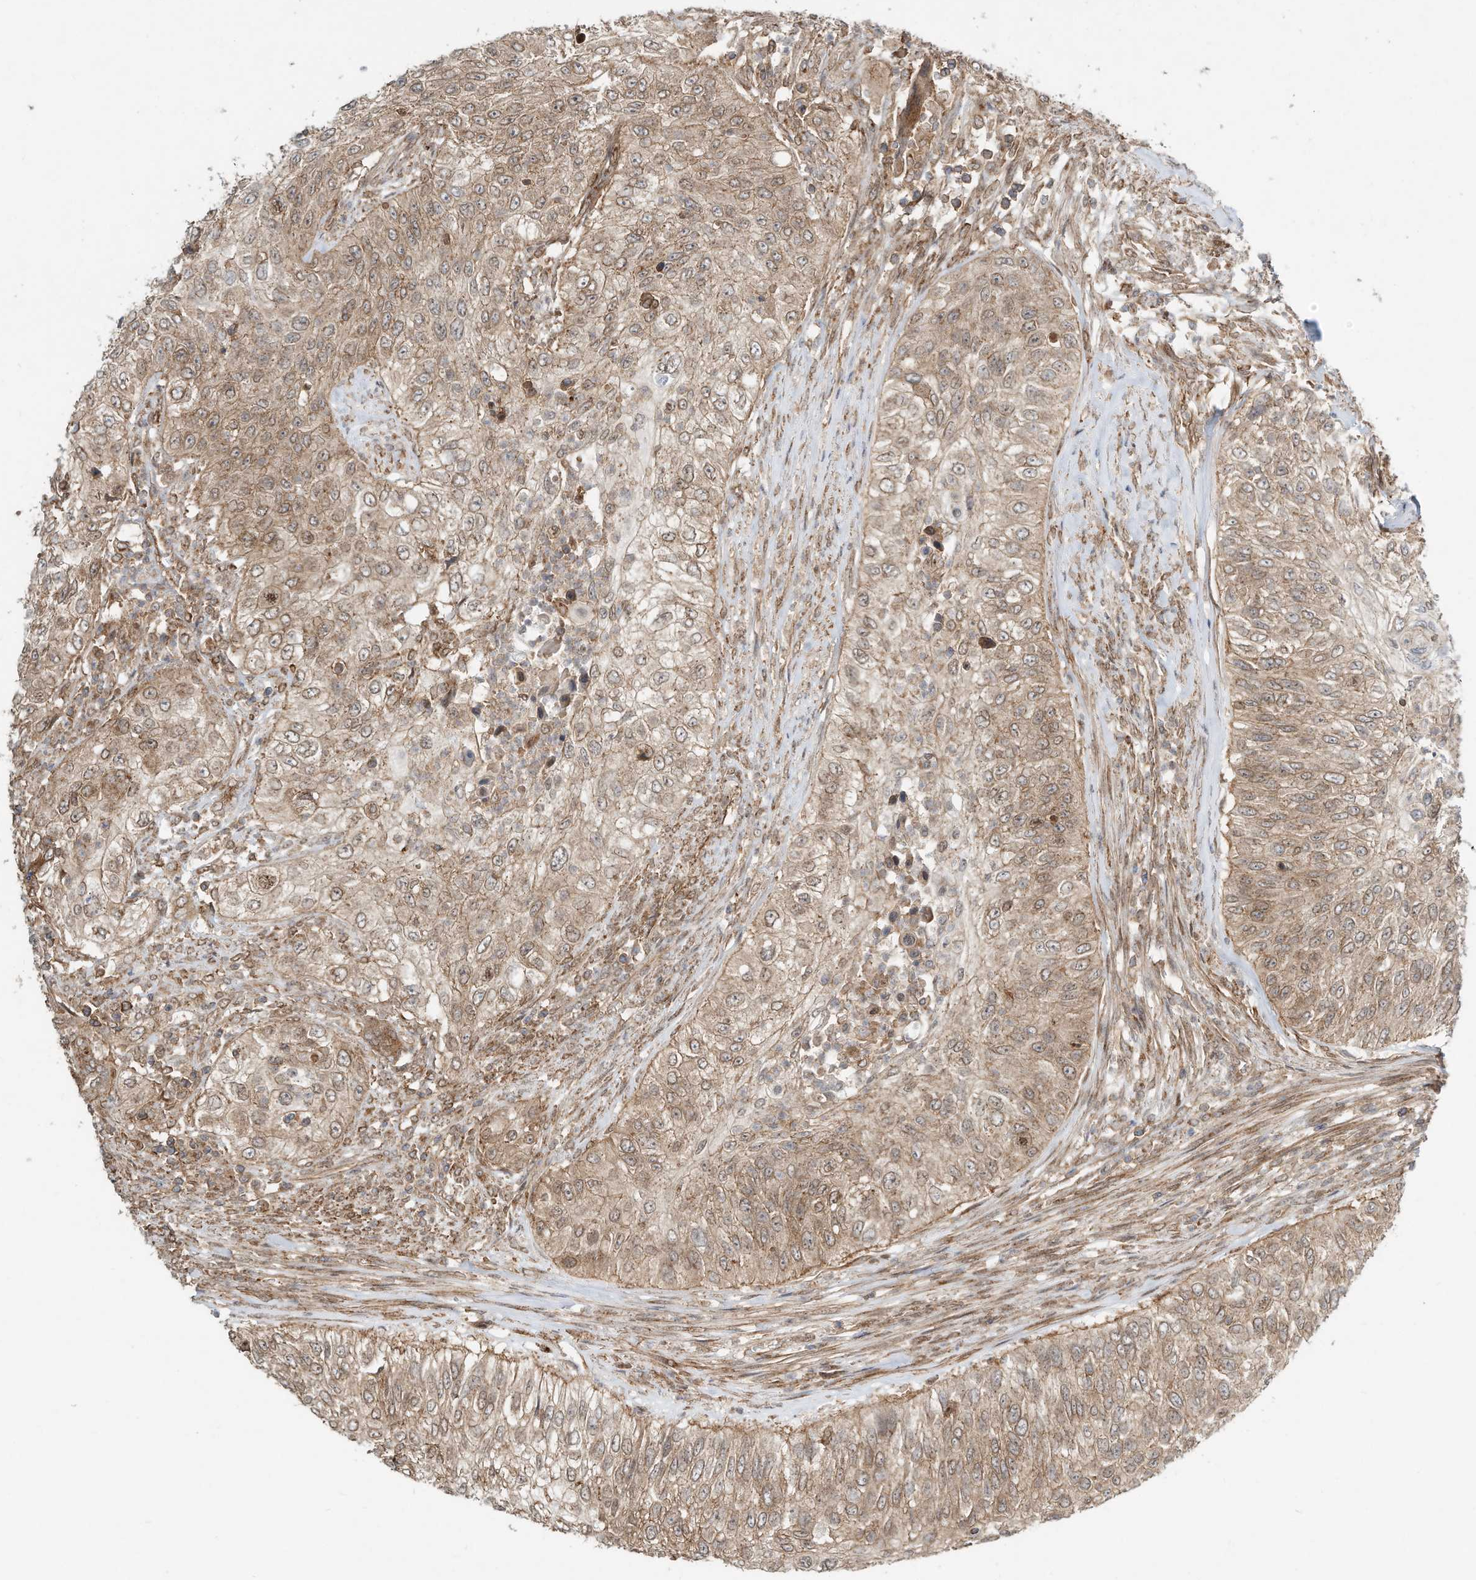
{"staining": {"intensity": "moderate", "quantity": ">75%", "location": "cytoplasmic/membranous"}, "tissue": "urothelial cancer", "cell_type": "Tumor cells", "image_type": "cancer", "snomed": [{"axis": "morphology", "description": "Urothelial carcinoma, High grade"}, {"axis": "topography", "description": "Urinary bladder"}], "caption": "IHC image of neoplastic tissue: human urothelial cancer stained using immunohistochemistry (IHC) demonstrates medium levels of moderate protein expression localized specifically in the cytoplasmic/membranous of tumor cells, appearing as a cytoplasmic/membranous brown color.", "gene": "CUX1", "patient": {"sex": "female", "age": 60}}